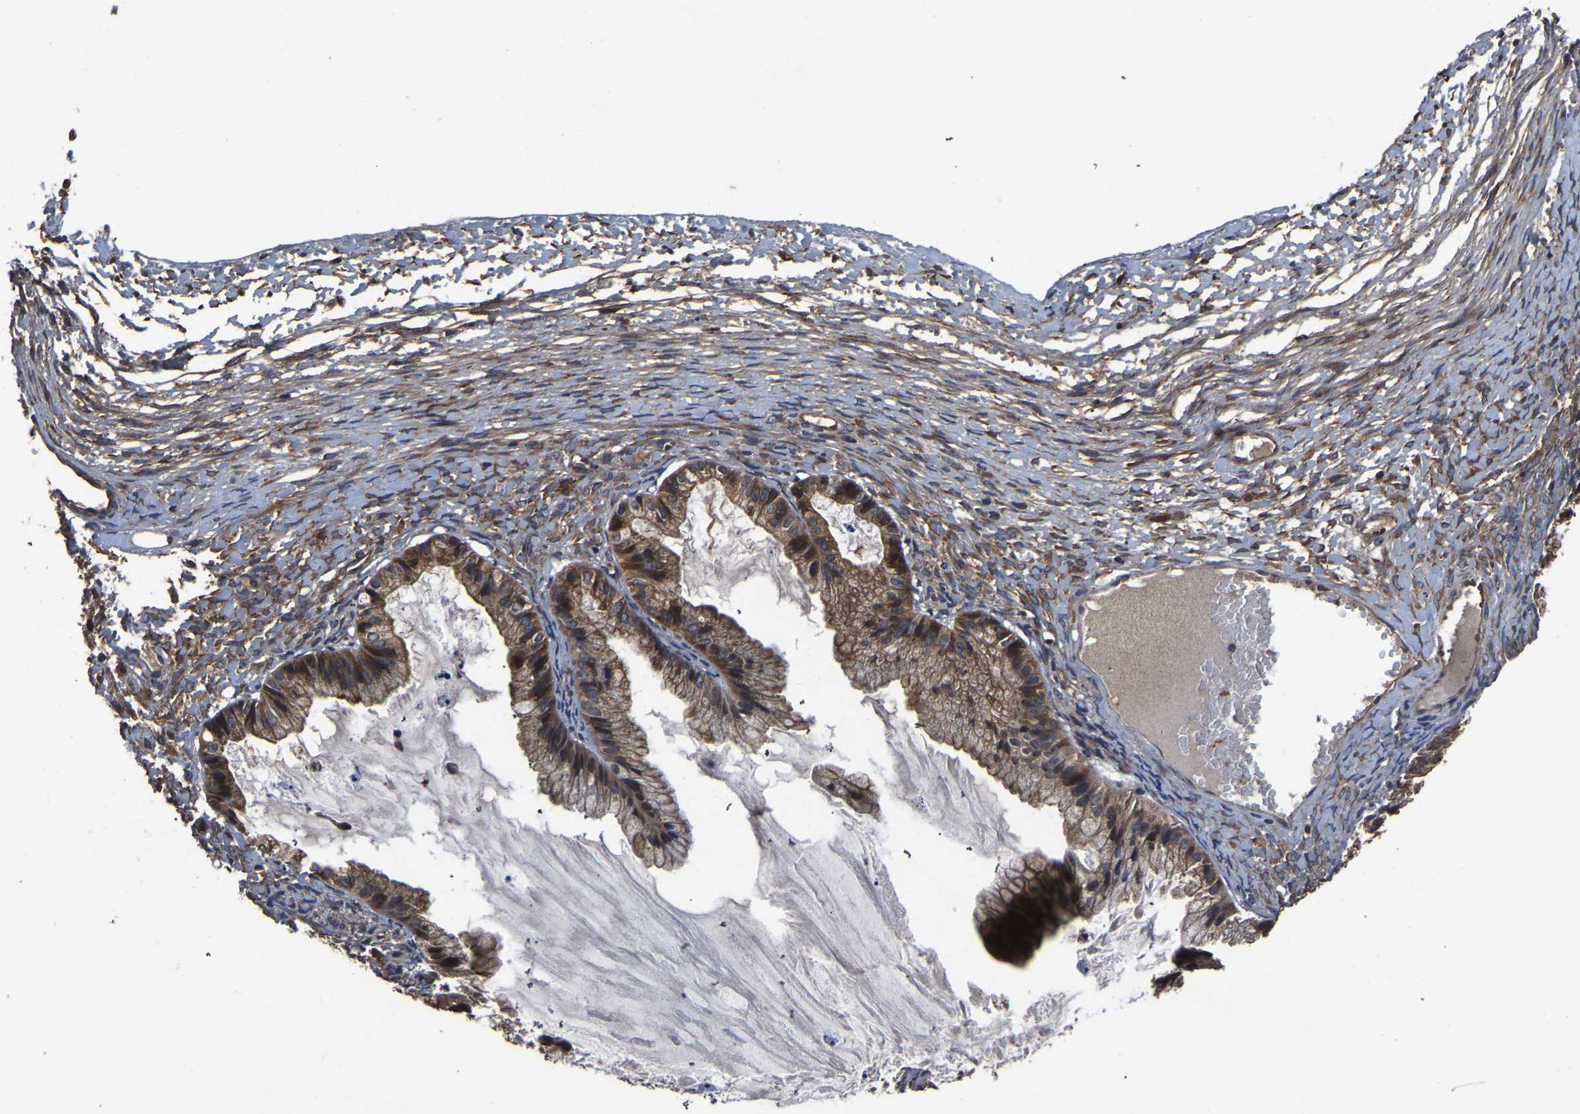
{"staining": {"intensity": "moderate", "quantity": ">75%", "location": "cytoplasmic/membranous"}, "tissue": "ovarian cancer", "cell_type": "Tumor cells", "image_type": "cancer", "snomed": [{"axis": "morphology", "description": "Cystadenocarcinoma, mucinous, NOS"}, {"axis": "topography", "description": "Ovary"}], "caption": "Human mucinous cystadenocarcinoma (ovarian) stained with a brown dye shows moderate cytoplasmic/membranous positive positivity in approximately >75% of tumor cells.", "gene": "CRYZL1", "patient": {"sex": "female", "age": 57}}